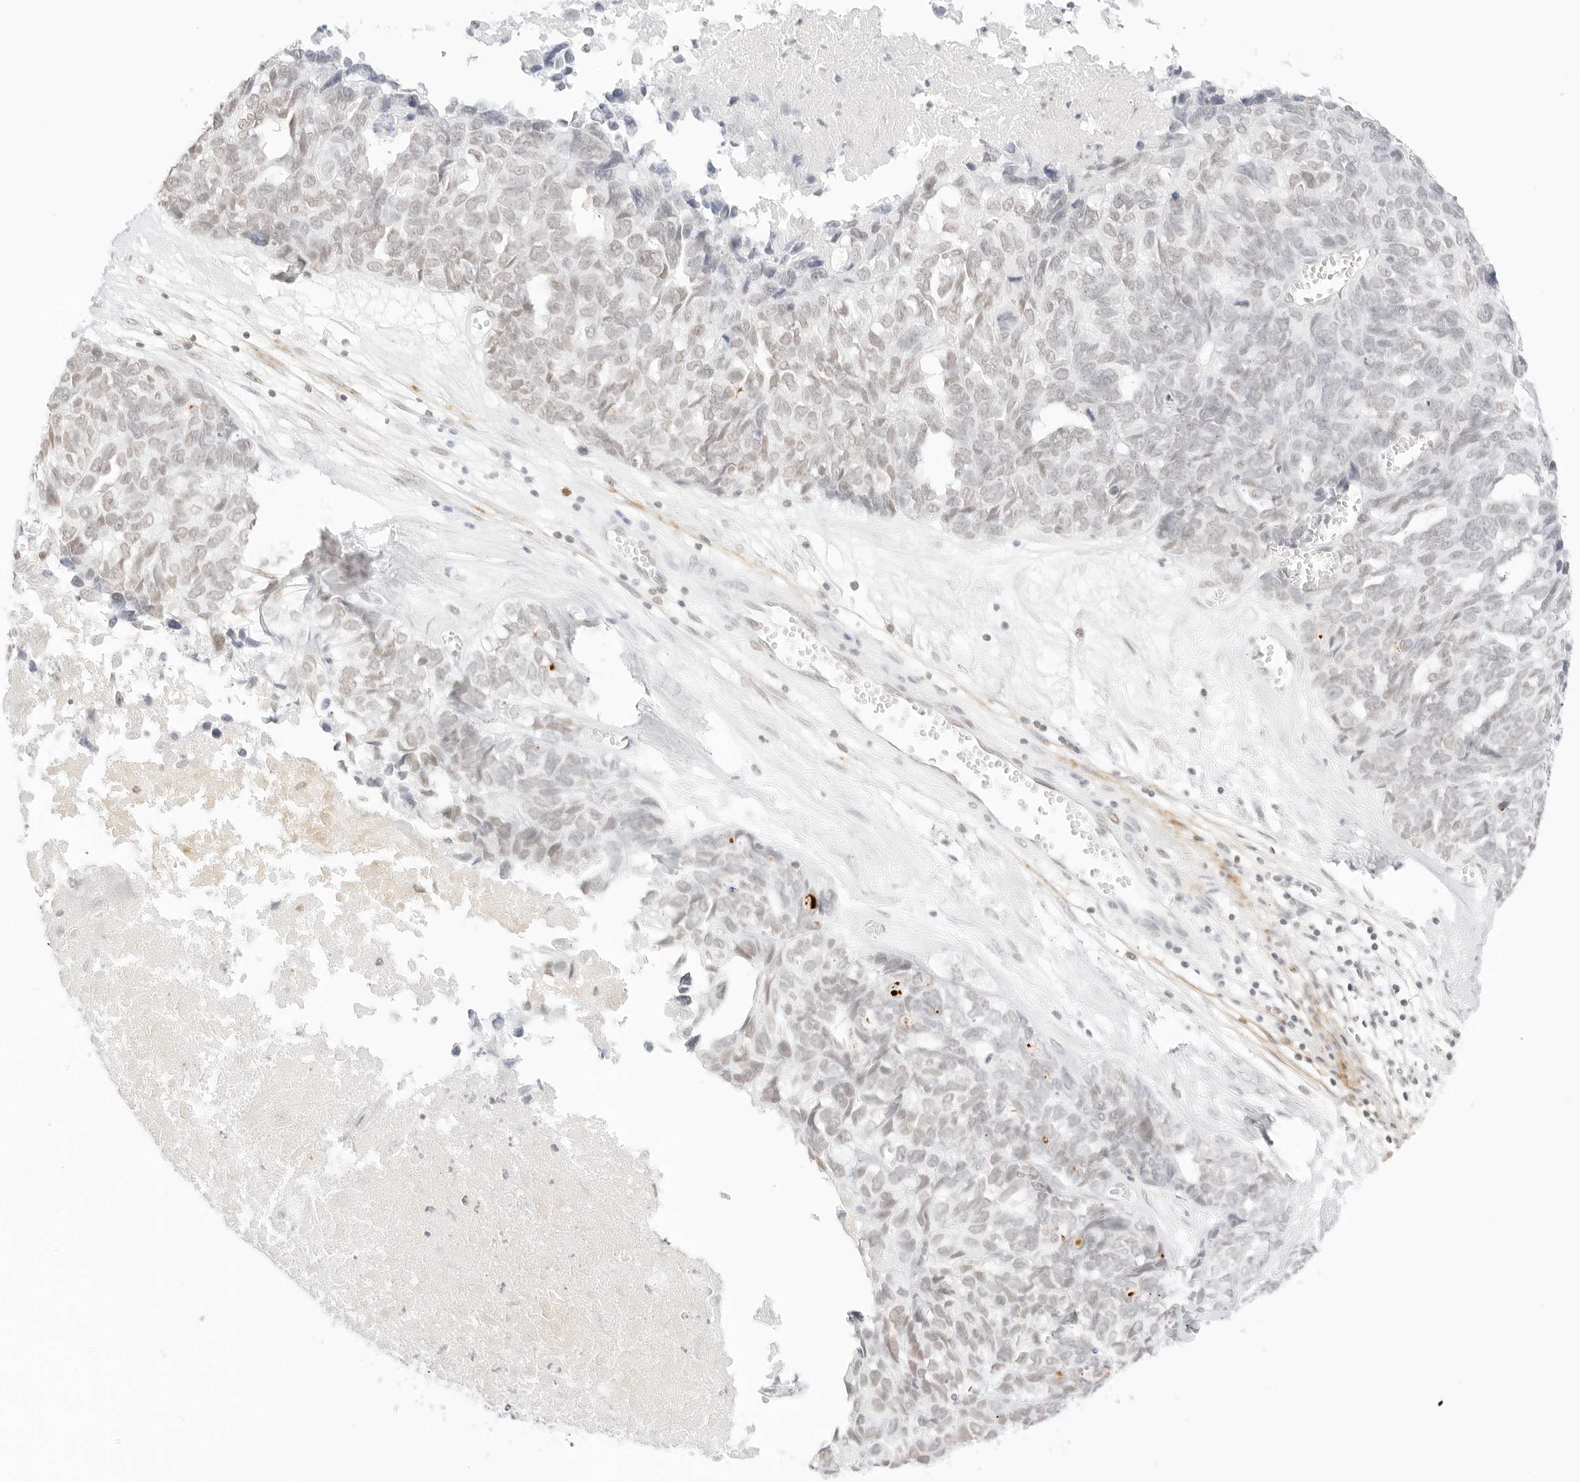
{"staining": {"intensity": "weak", "quantity": "25%-75%", "location": "nuclear"}, "tissue": "ovarian cancer", "cell_type": "Tumor cells", "image_type": "cancer", "snomed": [{"axis": "morphology", "description": "Cystadenocarcinoma, serous, NOS"}, {"axis": "topography", "description": "Ovary"}], "caption": "Ovarian cancer (serous cystadenocarcinoma) tissue shows weak nuclear staining in approximately 25%-75% of tumor cells The protein is shown in brown color, while the nuclei are stained blue.", "gene": "FBLN5", "patient": {"sex": "female", "age": 79}}